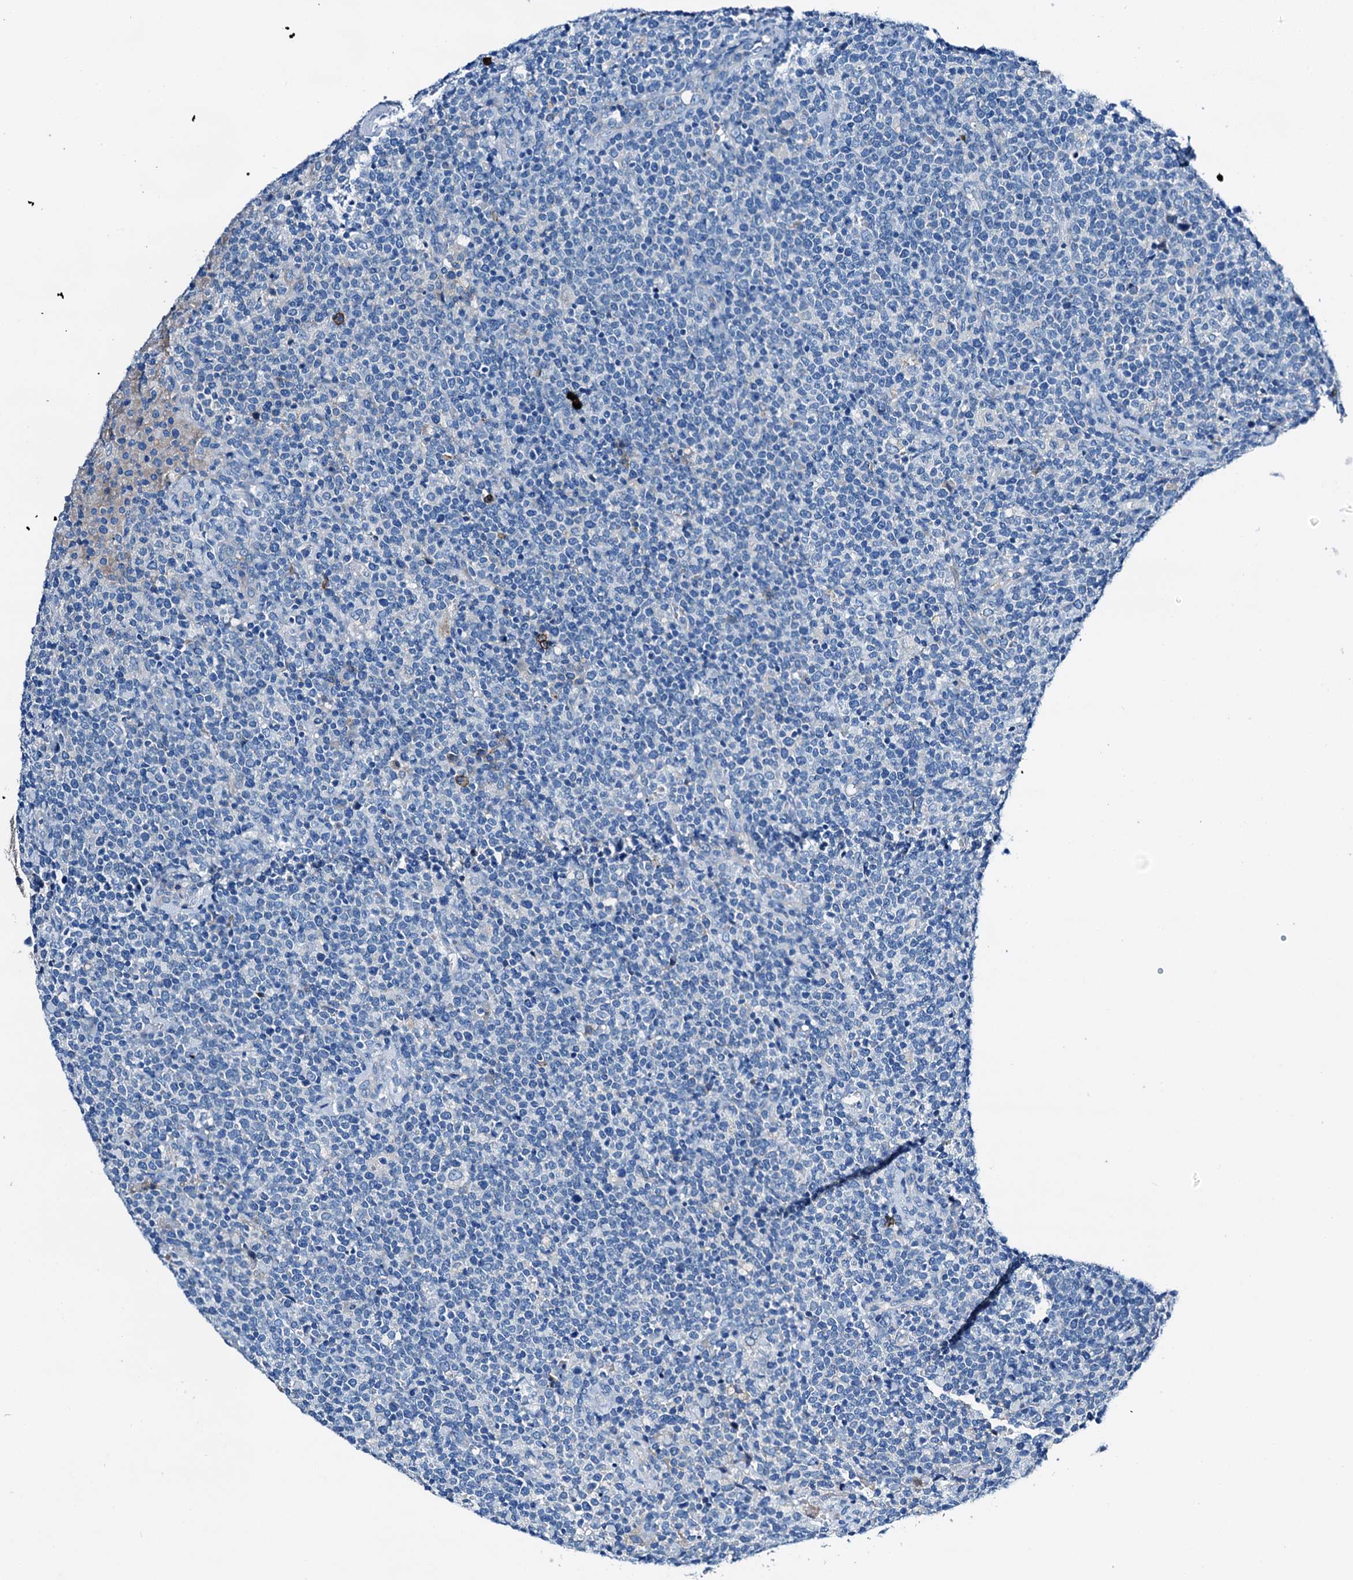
{"staining": {"intensity": "negative", "quantity": "none", "location": "none"}, "tissue": "lymphoma", "cell_type": "Tumor cells", "image_type": "cancer", "snomed": [{"axis": "morphology", "description": "Malignant lymphoma, non-Hodgkin's type, High grade"}, {"axis": "topography", "description": "Lymph node"}], "caption": "DAB (3,3'-diaminobenzidine) immunohistochemical staining of human high-grade malignant lymphoma, non-Hodgkin's type shows no significant positivity in tumor cells.", "gene": "C1QTNF4", "patient": {"sex": "male", "age": 61}}